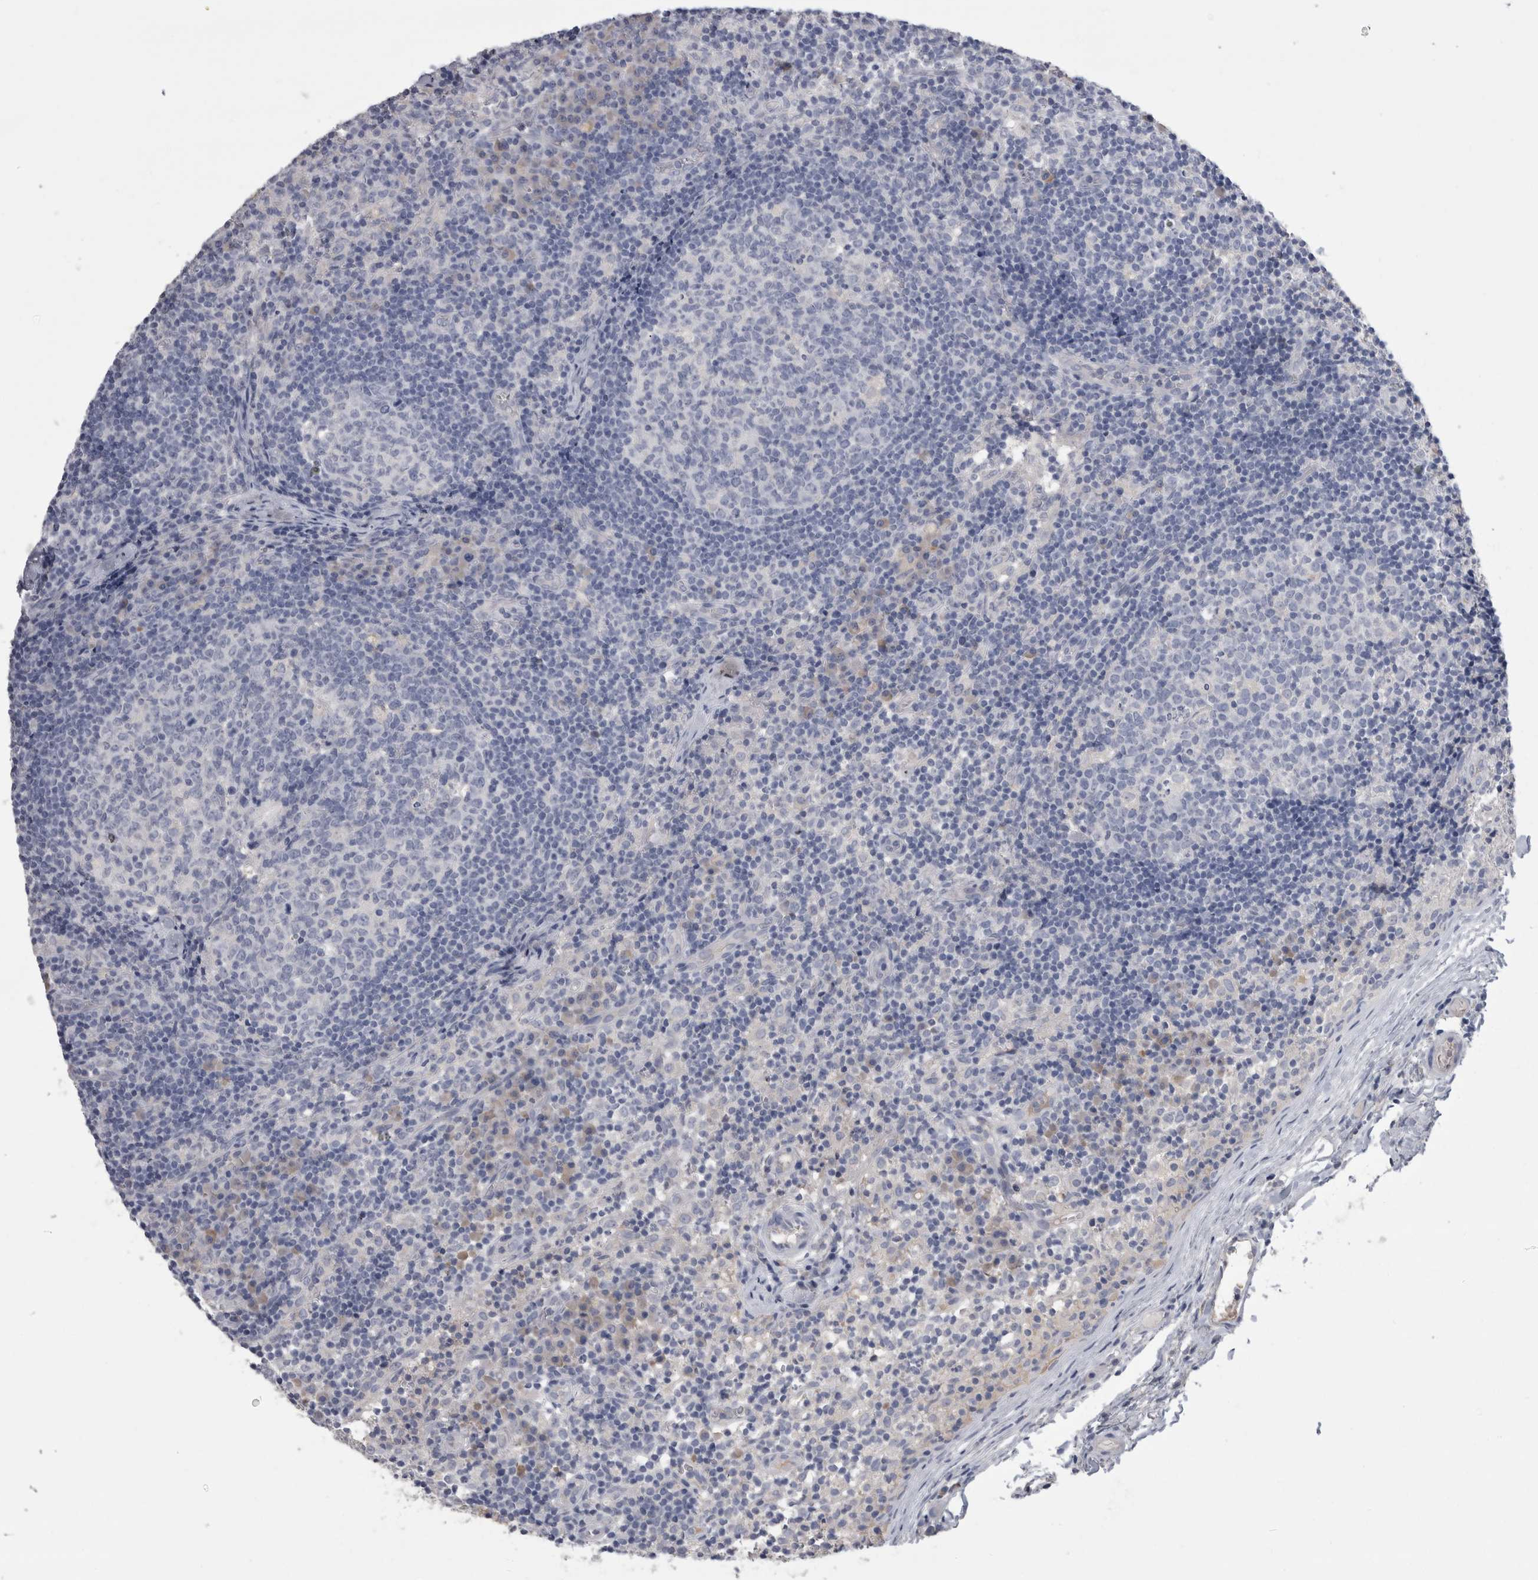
{"staining": {"intensity": "negative", "quantity": "none", "location": "none"}, "tissue": "lymph node", "cell_type": "Germinal center cells", "image_type": "normal", "snomed": [{"axis": "morphology", "description": "Normal tissue, NOS"}, {"axis": "morphology", "description": "Inflammation, NOS"}, {"axis": "topography", "description": "Lymph node"}], "caption": "Human lymph node stained for a protein using immunohistochemistry (IHC) reveals no staining in germinal center cells.", "gene": "REG1A", "patient": {"sex": "male", "age": 55}}